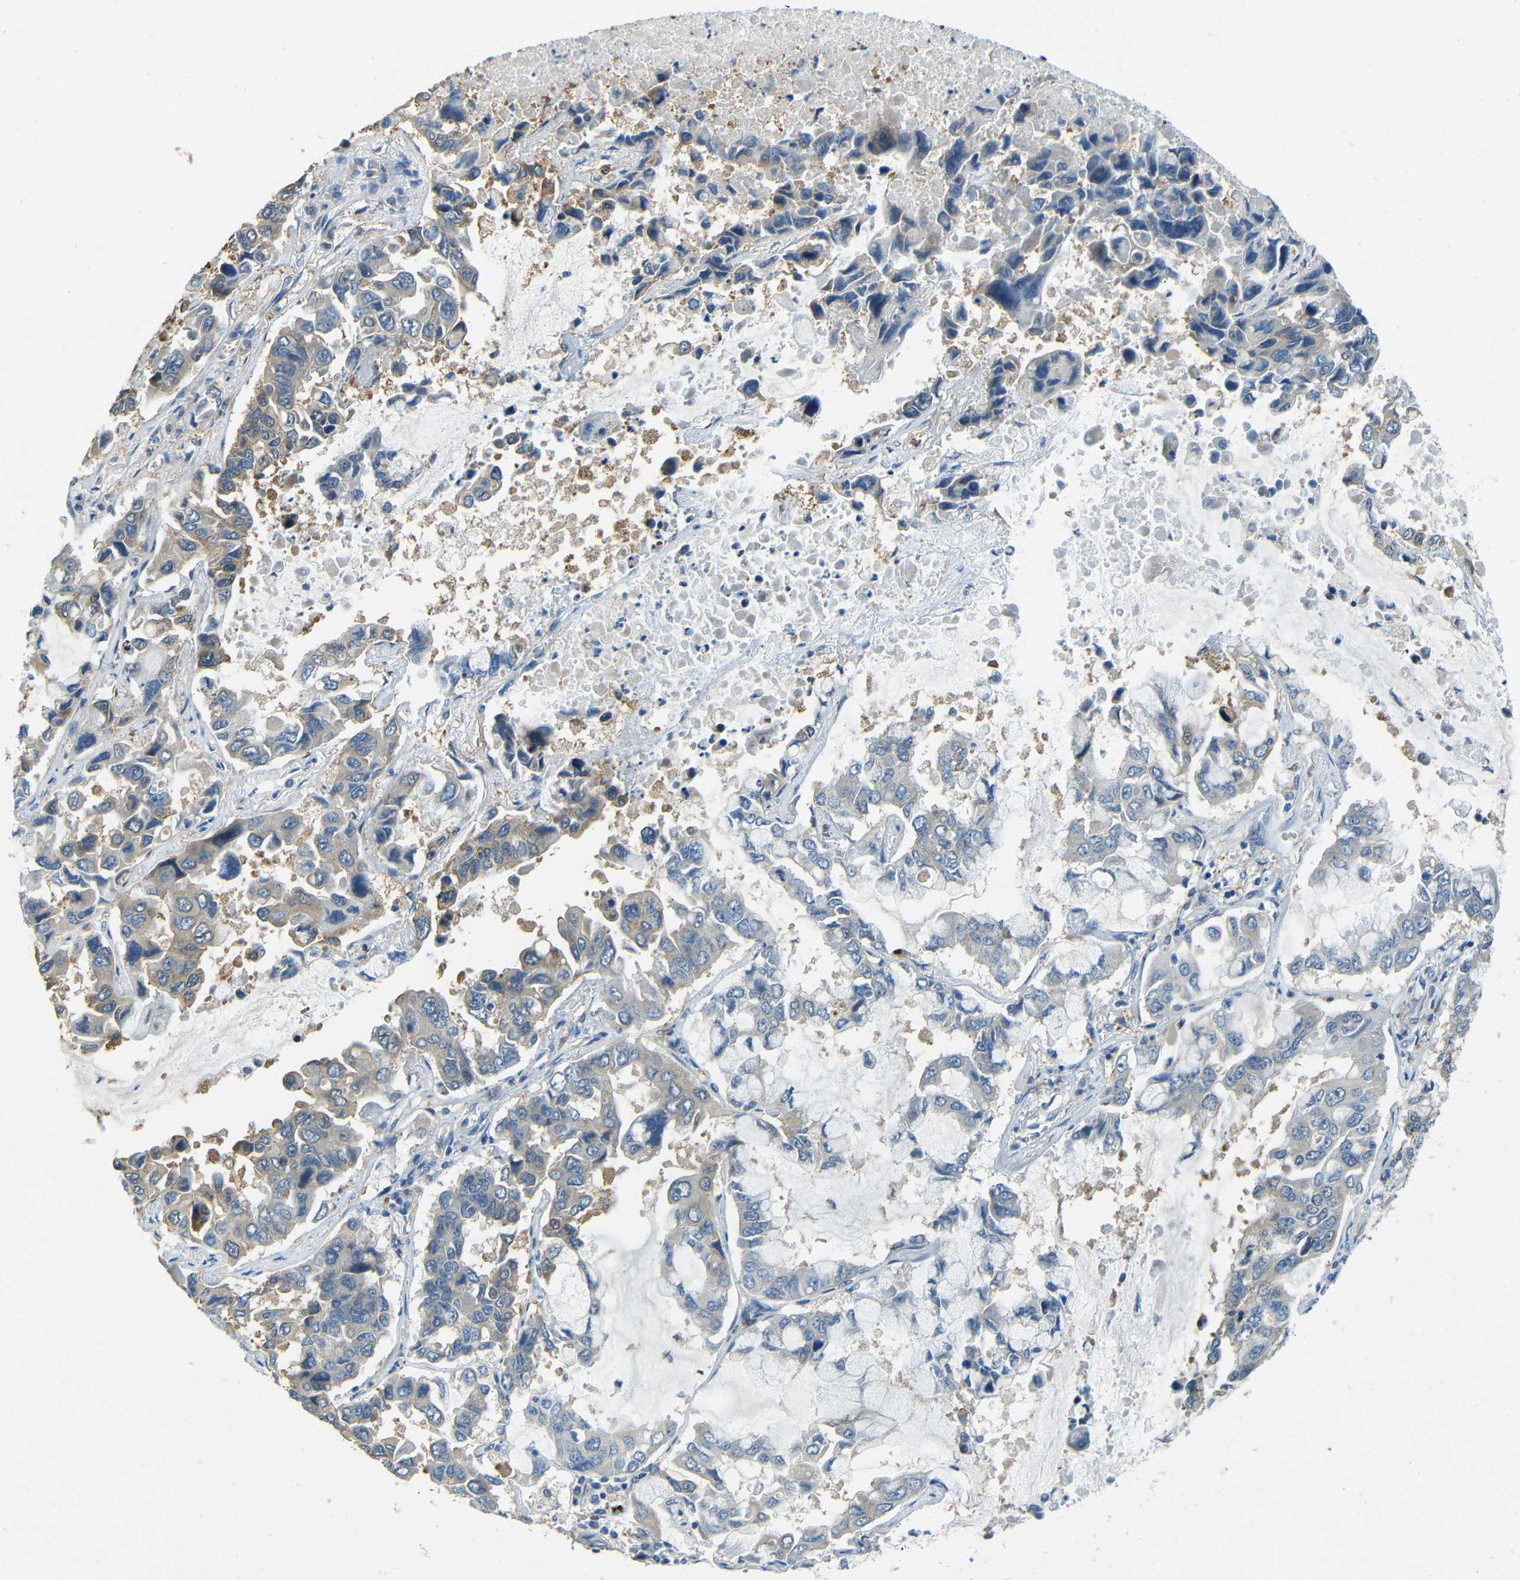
{"staining": {"intensity": "weak", "quantity": "<25%", "location": "cytoplasmic/membranous"}, "tissue": "lung cancer", "cell_type": "Tumor cells", "image_type": "cancer", "snomed": [{"axis": "morphology", "description": "Adenocarcinoma, NOS"}, {"axis": "topography", "description": "Lung"}], "caption": "Lung cancer (adenocarcinoma) was stained to show a protein in brown. There is no significant expression in tumor cells.", "gene": "CYP26B1", "patient": {"sex": "male", "age": 64}}